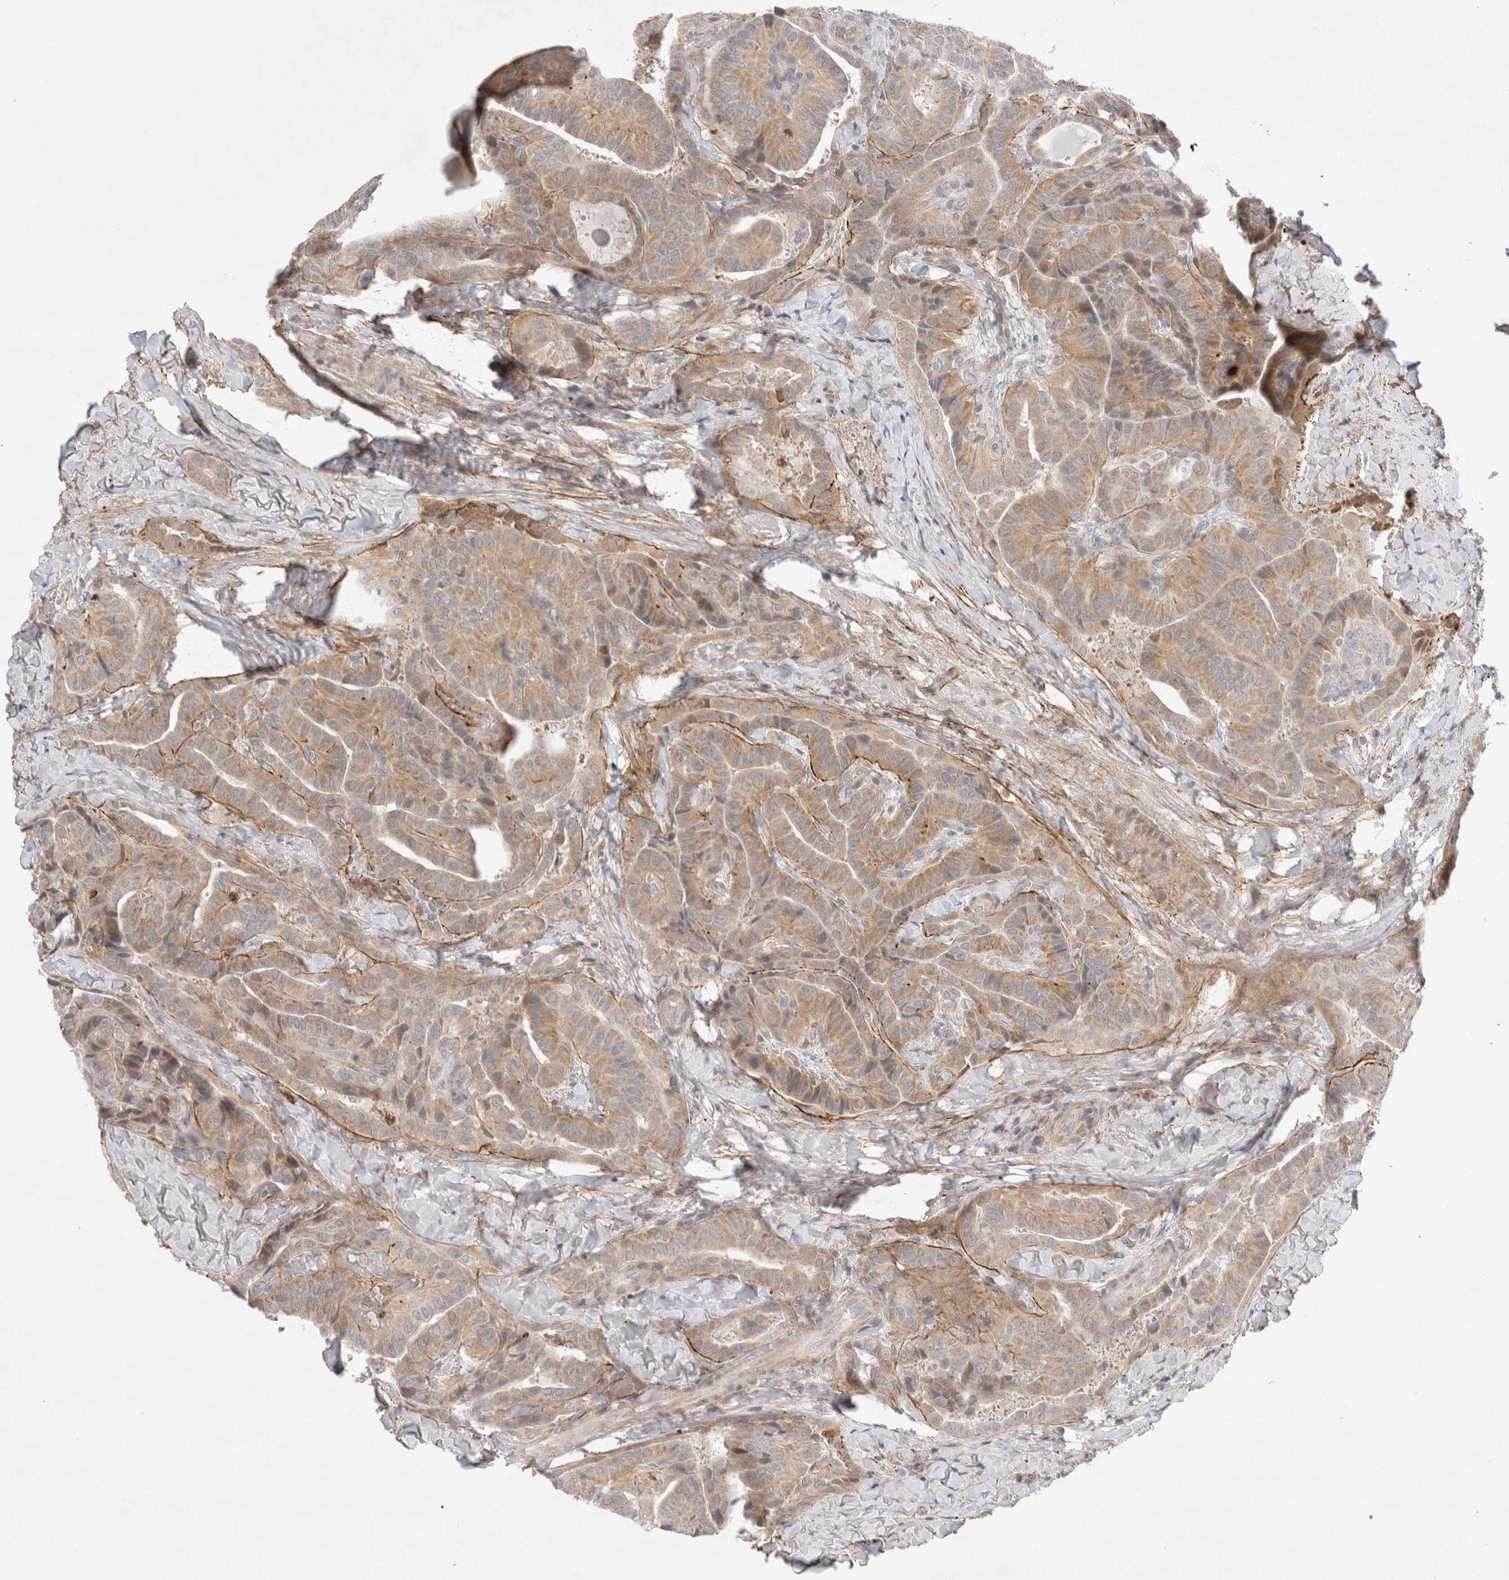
{"staining": {"intensity": "moderate", "quantity": "25%-75%", "location": "cytoplasmic/membranous"}, "tissue": "thyroid cancer", "cell_type": "Tumor cells", "image_type": "cancer", "snomed": [{"axis": "morphology", "description": "Papillary adenocarcinoma, NOS"}, {"axis": "topography", "description": "Thyroid gland"}], "caption": "Protein staining by immunohistochemistry shows moderate cytoplasmic/membranous positivity in approximately 25%-75% of tumor cells in papillary adenocarcinoma (thyroid). The staining is performed using DAB brown chromogen to label protein expression. The nuclei are counter-stained blue using hematoxylin.", "gene": "GSDMB", "patient": {"sex": "male", "age": 77}}